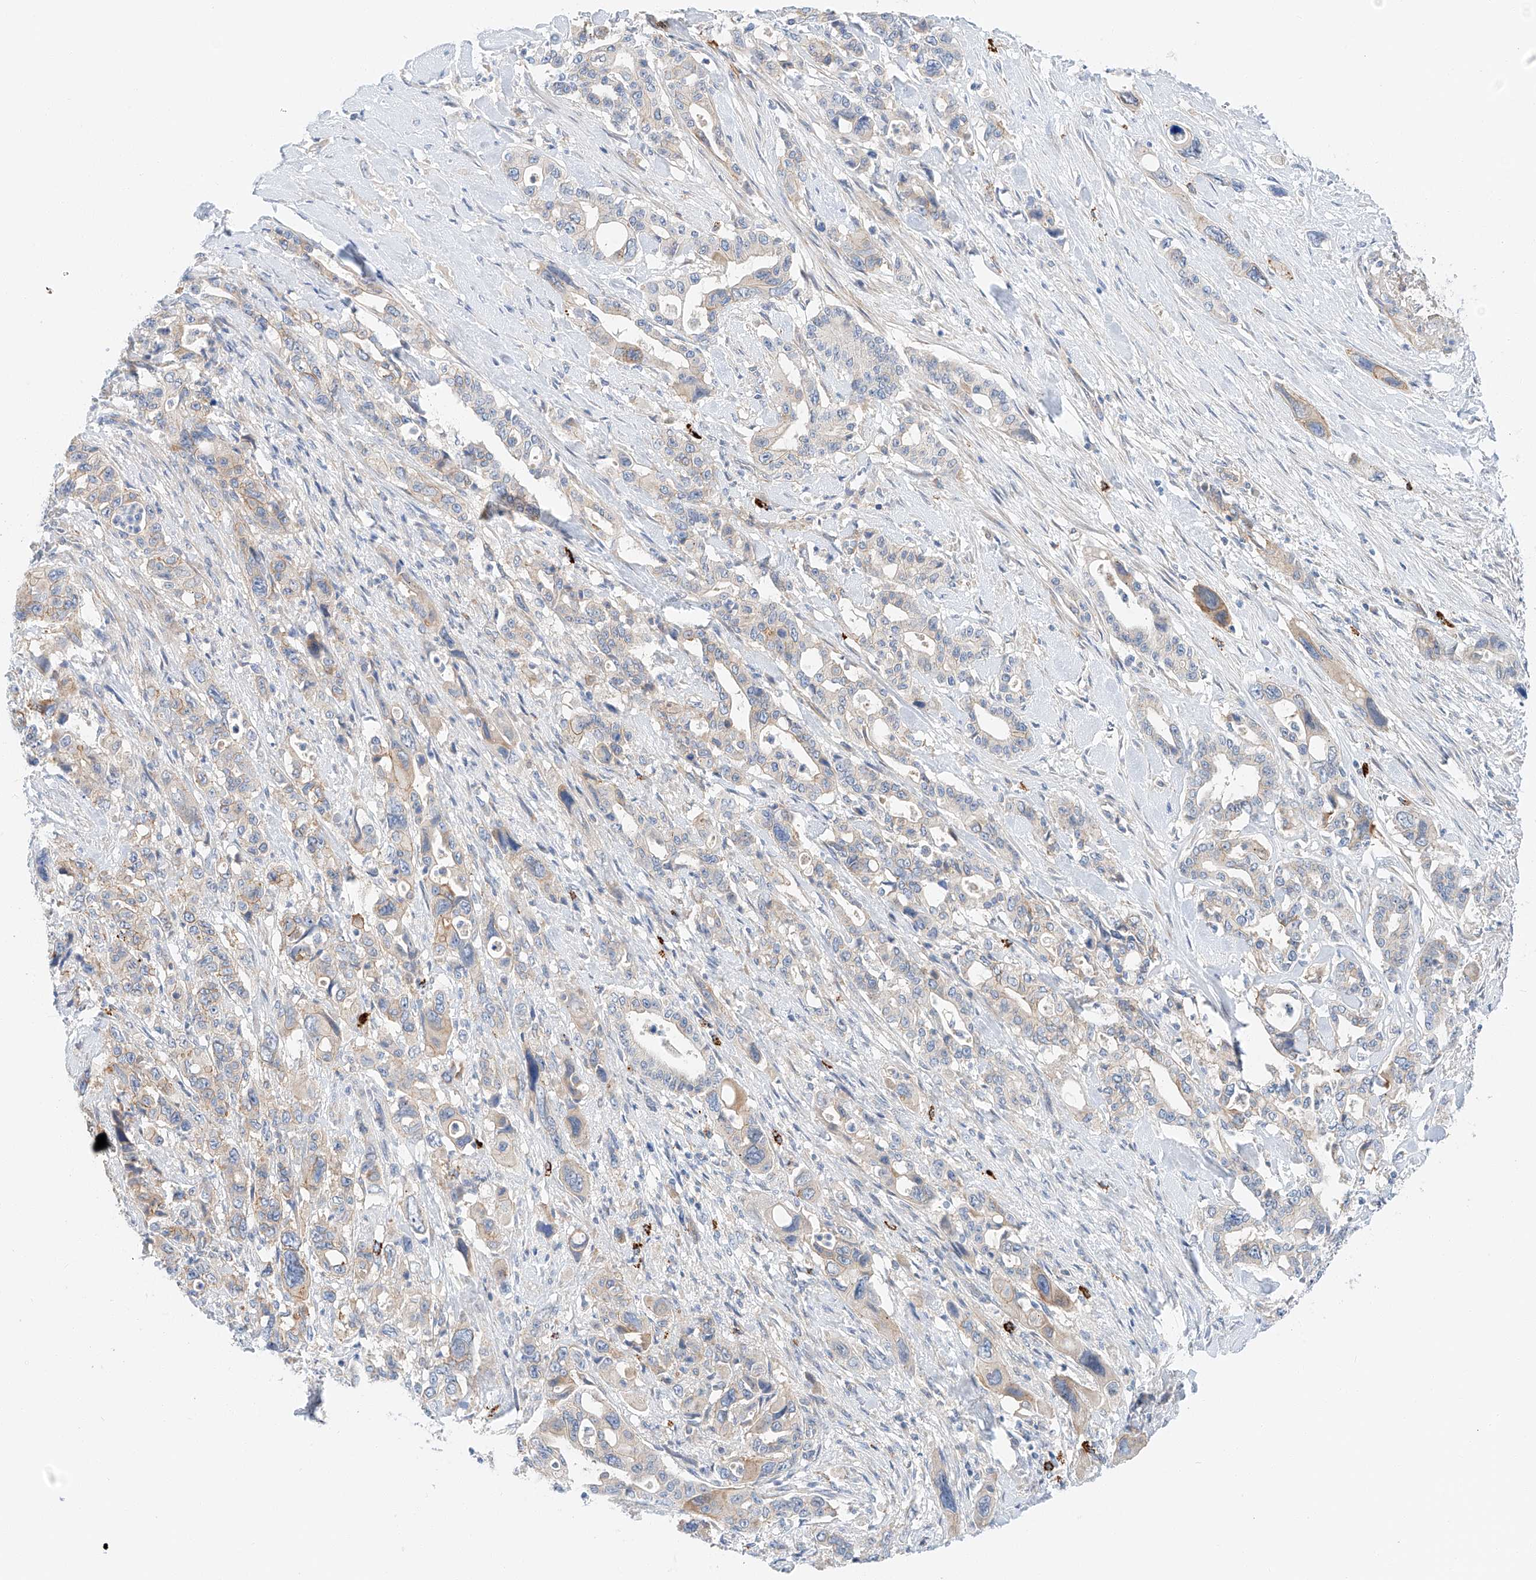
{"staining": {"intensity": "moderate", "quantity": "<25%", "location": "cytoplasmic/membranous"}, "tissue": "pancreatic cancer", "cell_type": "Tumor cells", "image_type": "cancer", "snomed": [{"axis": "morphology", "description": "Adenocarcinoma, NOS"}, {"axis": "topography", "description": "Pancreas"}], "caption": "Approximately <25% of tumor cells in human pancreatic adenocarcinoma display moderate cytoplasmic/membranous protein expression as visualized by brown immunohistochemical staining.", "gene": "MINDY4", "patient": {"sex": "male", "age": 46}}